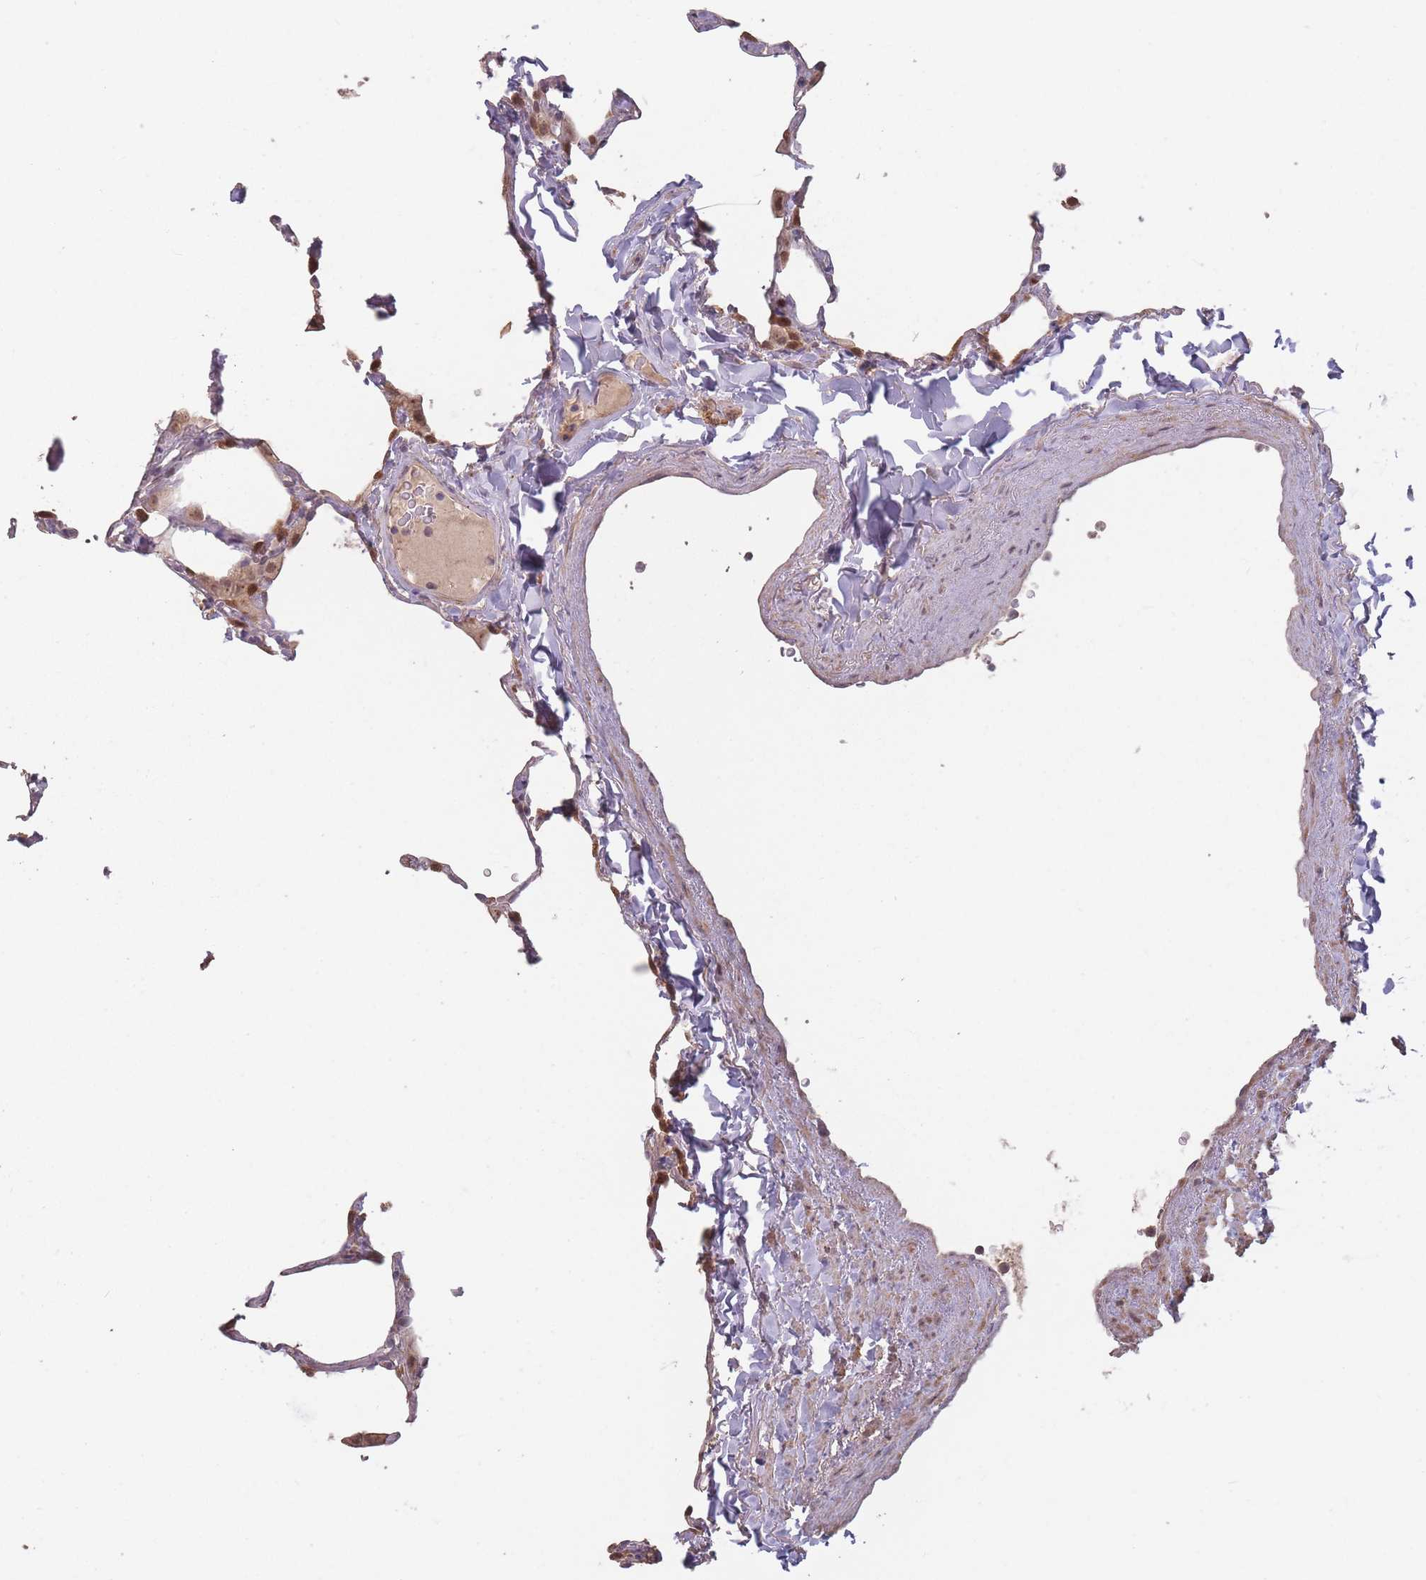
{"staining": {"intensity": "moderate", "quantity": "<25%", "location": "nuclear"}, "tissue": "lung", "cell_type": "Alveolar cells", "image_type": "normal", "snomed": [{"axis": "morphology", "description": "Normal tissue, NOS"}, {"axis": "topography", "description": "Lung"}], "caption": "Human lung stained with a brown dye displays moderate nuclear positive expression in approximately <25% of alveolar cells.", "gene": "ERCC6L", "patient": {"sex": "male", "age": 65}}